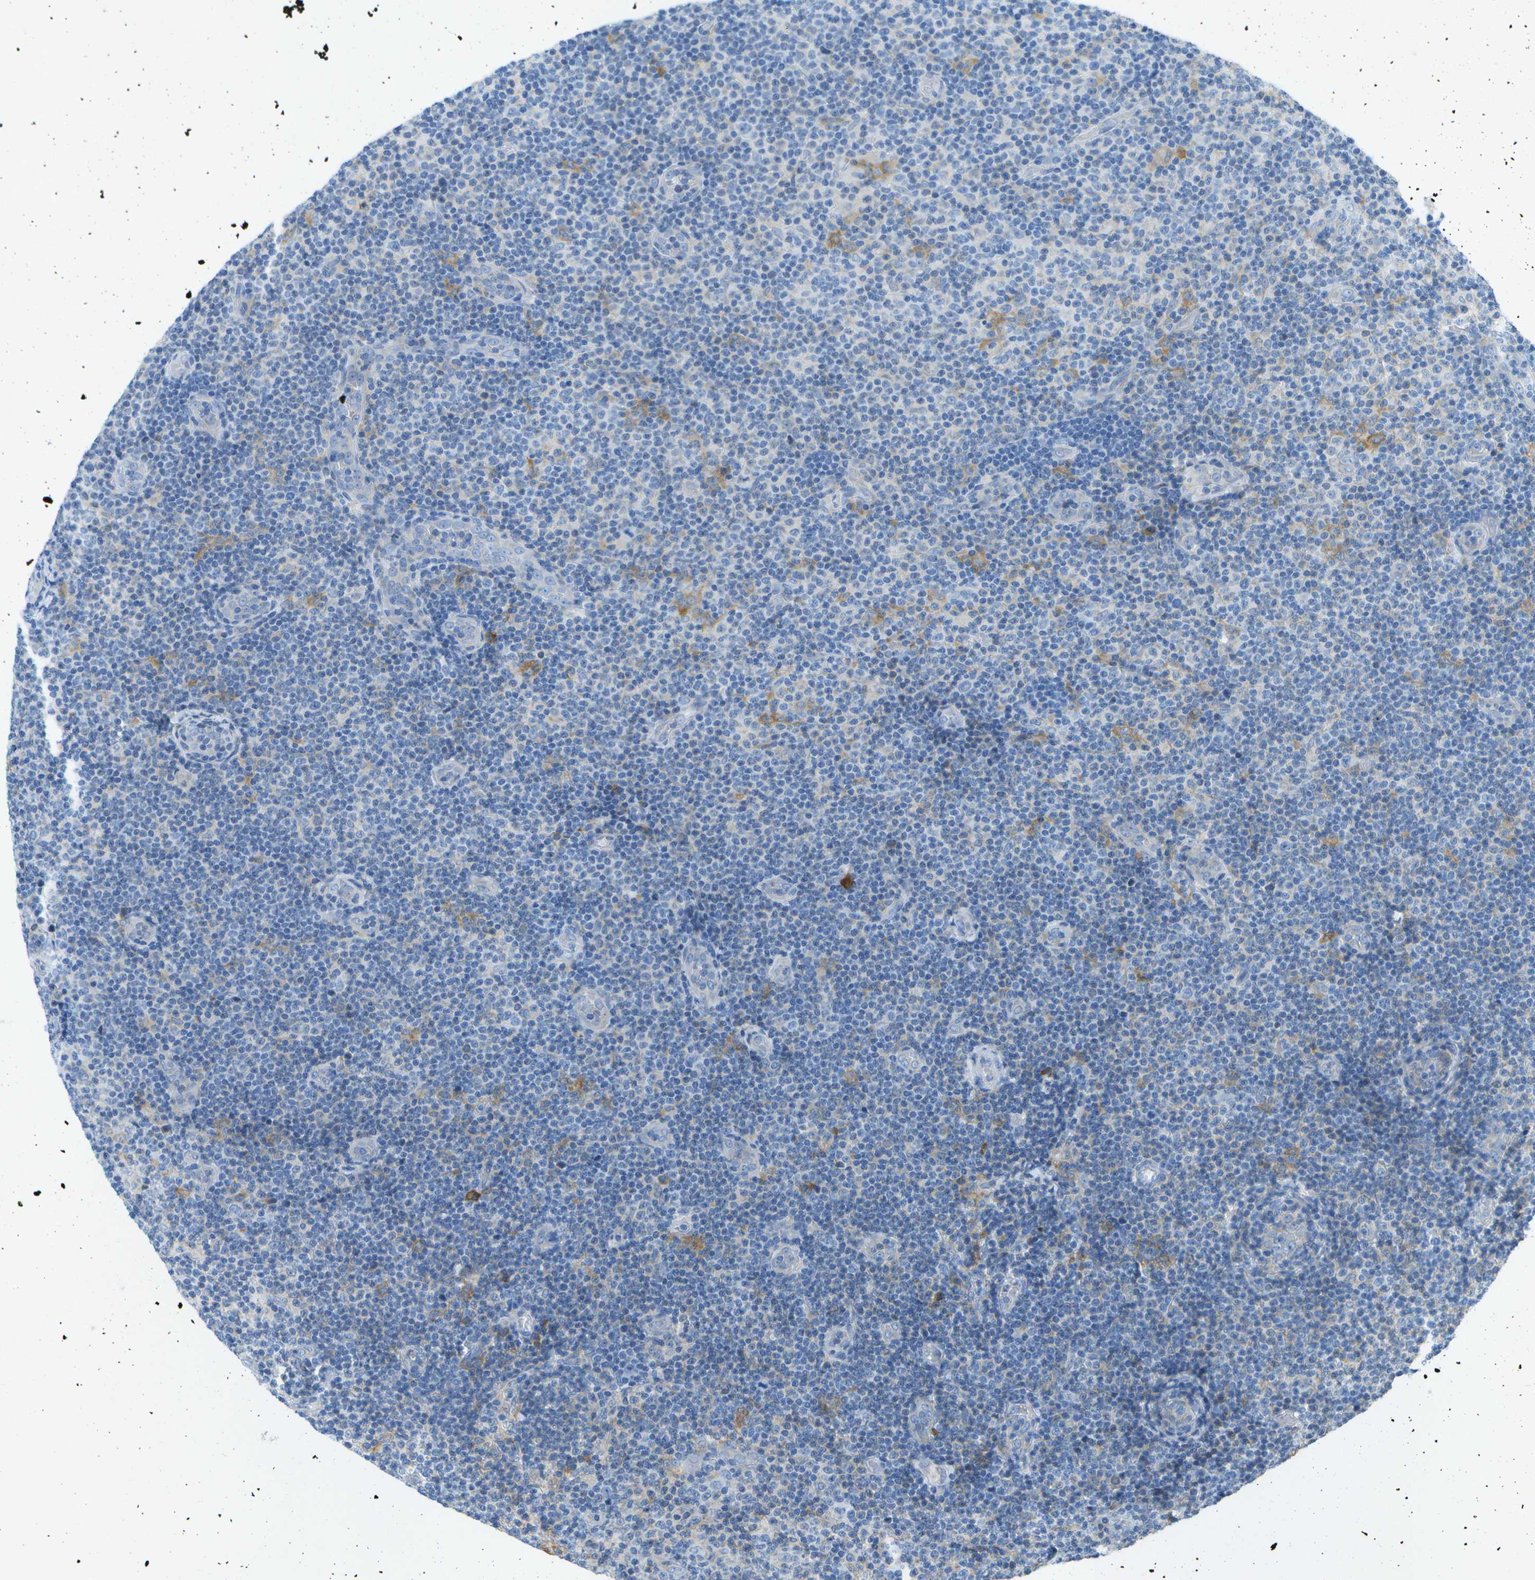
{"staining": {"intensity": "negative", "quantity": "none", "location": "none"}, "tissue": "lymphoma", "cell_type": "Tumor cells", "image_type": "cancer", "snomed": [{"axis": "morphology", "description": "Malignant lymphoma, non-Hodgkin's type, Low grade"}, {"axis": "topography", "description": "Lymph node"}], "caption": "A high-resolution histopathology image shows IHC staining of lymphoma, which exhibits no significant staining in tumor cells.", "gene": "WNK2", "patient": {"sex": "male", "age": 83}}